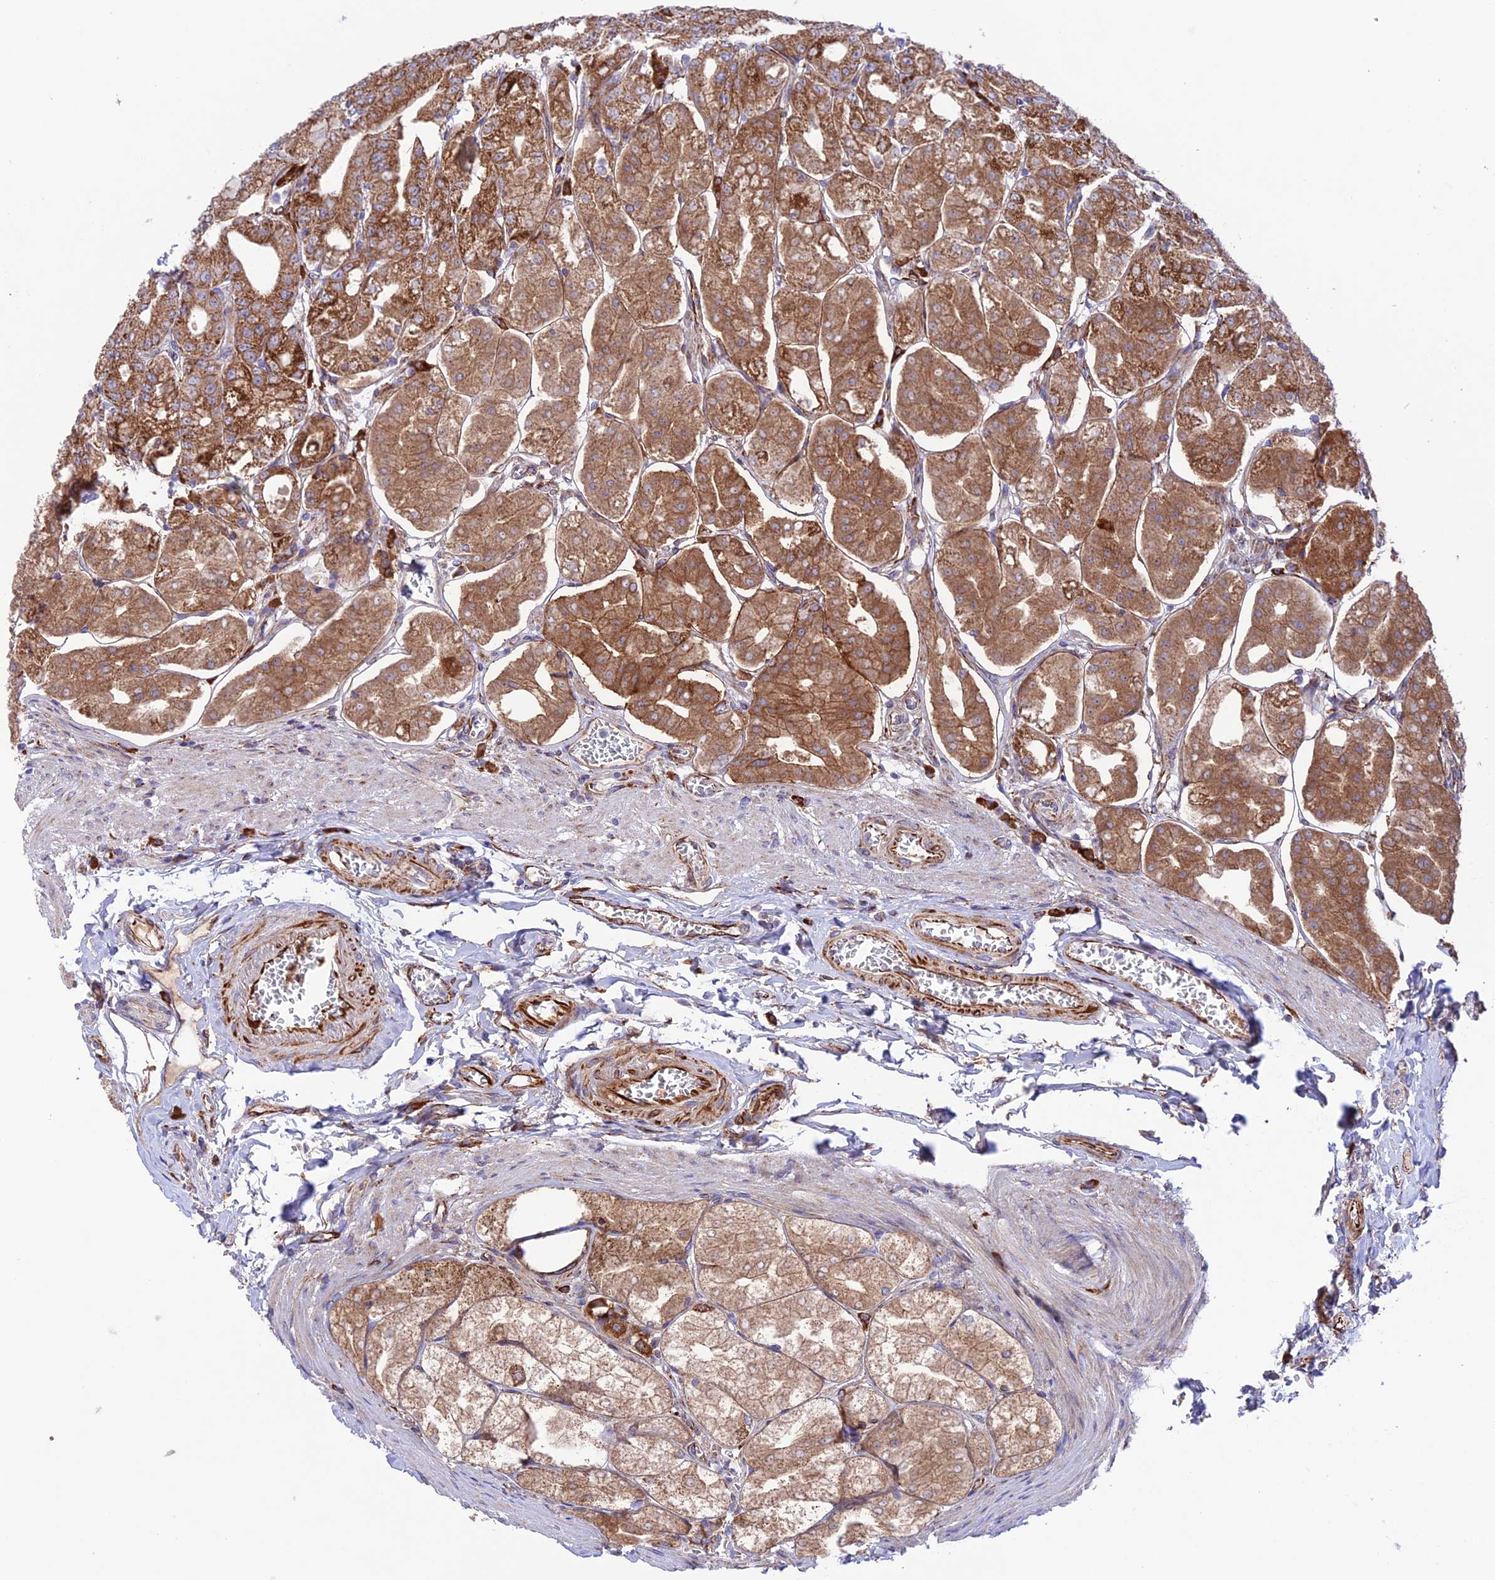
{"staining": {"intensity": "moderate", "quantity": ">75%", "location": "cytoplasmic/membranous"}, "tissue": "stomach", "cell_type": "Glandular cells", "image_type": "normal", "snomed": [{"axis": "morphology", "description": "Normal tissue, NOS"}, {"axis": "topography", "description": "Stomach, lower"}], "caption": "Benign stomach reveals moderate cytoplasmic/membranous positivity in approximately >75% of glandular cells.", "gene": "UAP1L1", "patient": {"sex": "male", "age": 71}}